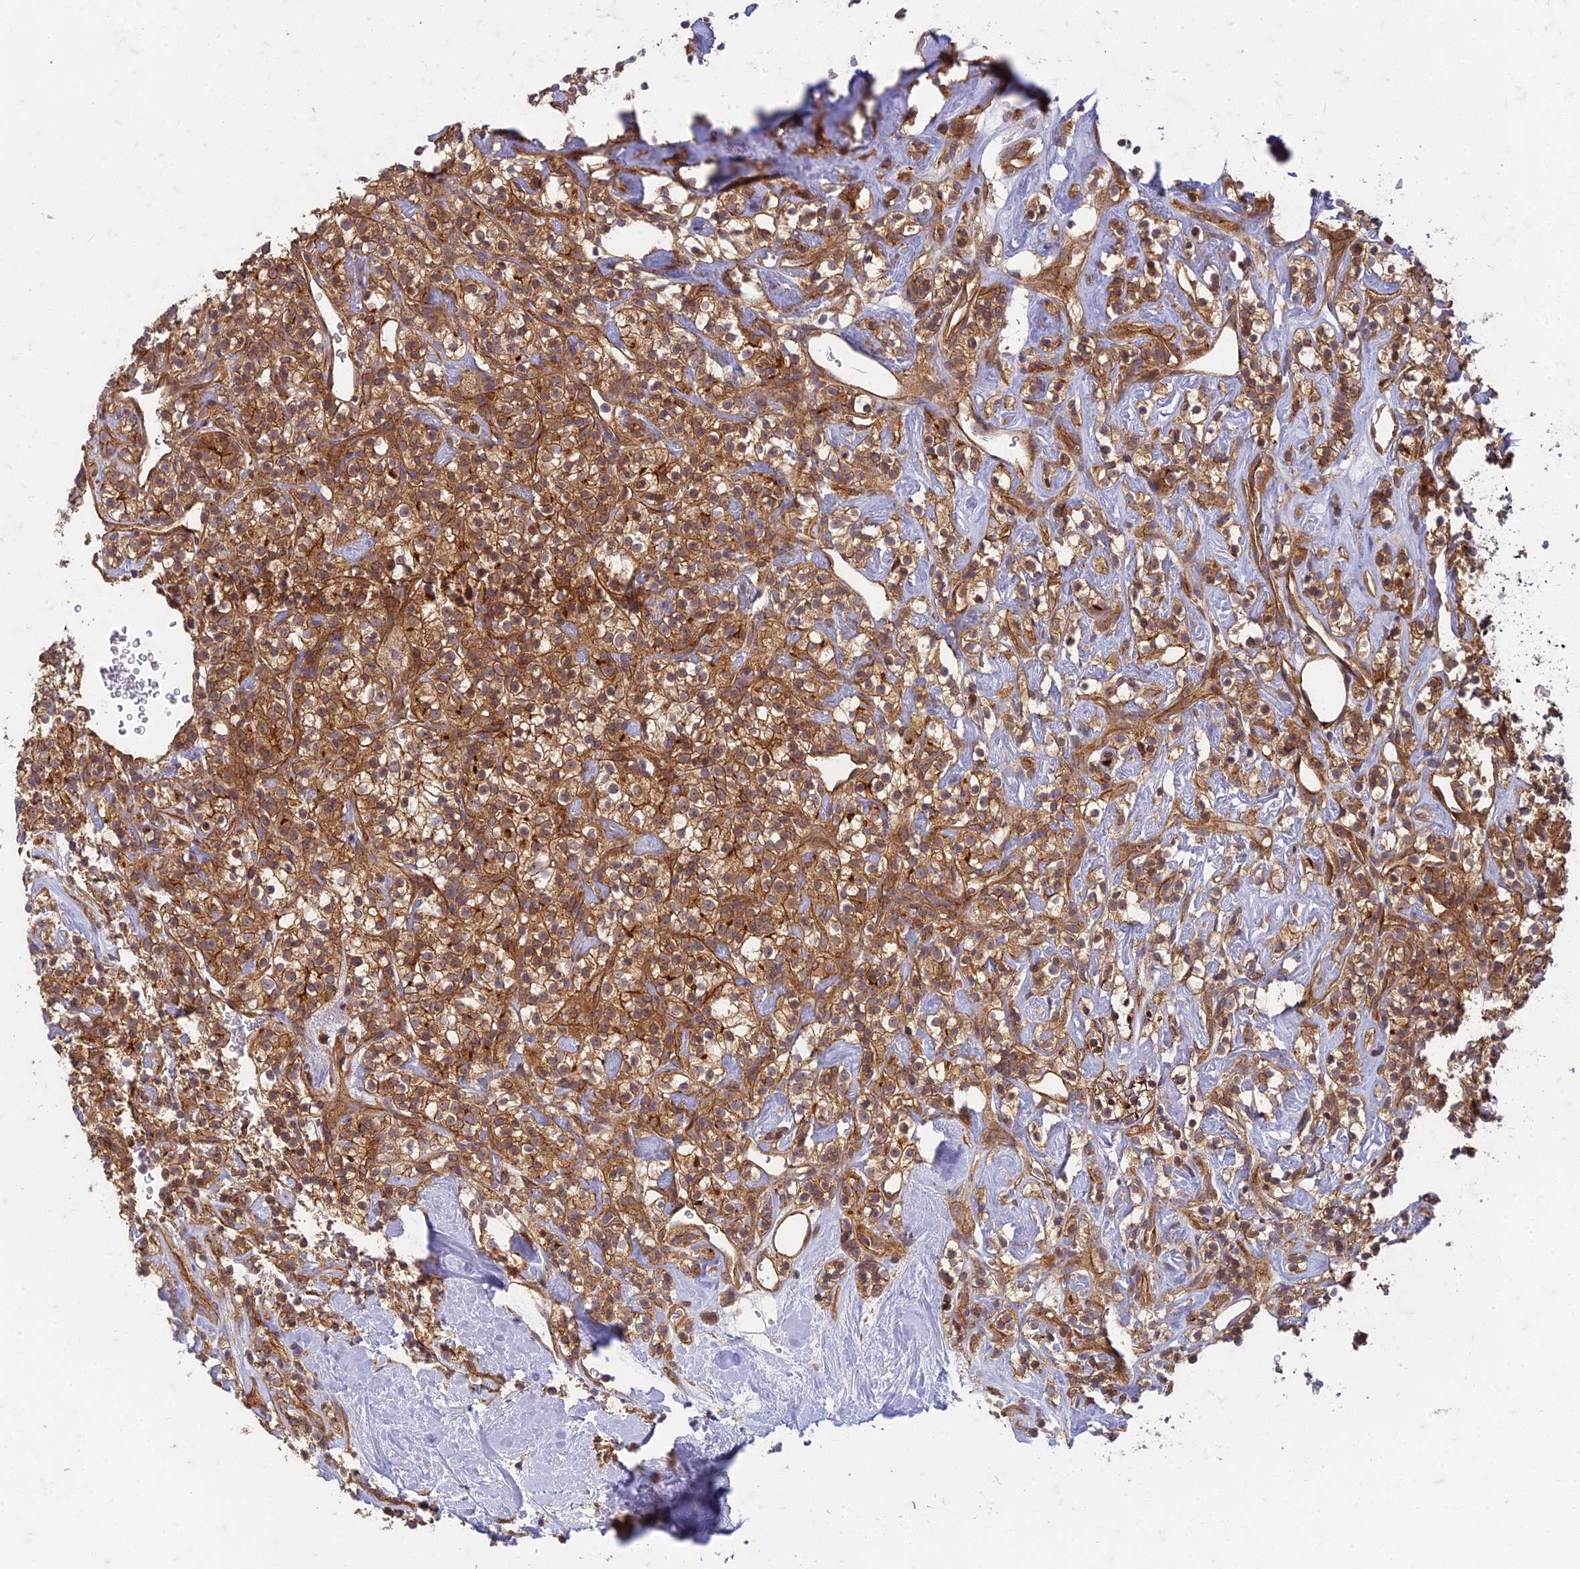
{"staining": {"intensity": "moderate", "quantity": ">75%", "location": "cytoplasmic/membranous"}, "tissue": "renal cancer", "cell_type": "Tumor cells", "image_type": "cancer", "snomed": [{"axis": "morphology", "description": "Adenocarcinoma, NOS"}, {"axis": "topography", "description": "Kidney"}], "caption": "Moderate cytoplasmic/membranous staining is seen in about >75% of tumor cells in renal adenocarcinoma.", "gene": "TCF25", "patient": {"sex": "male", "age": 77}}